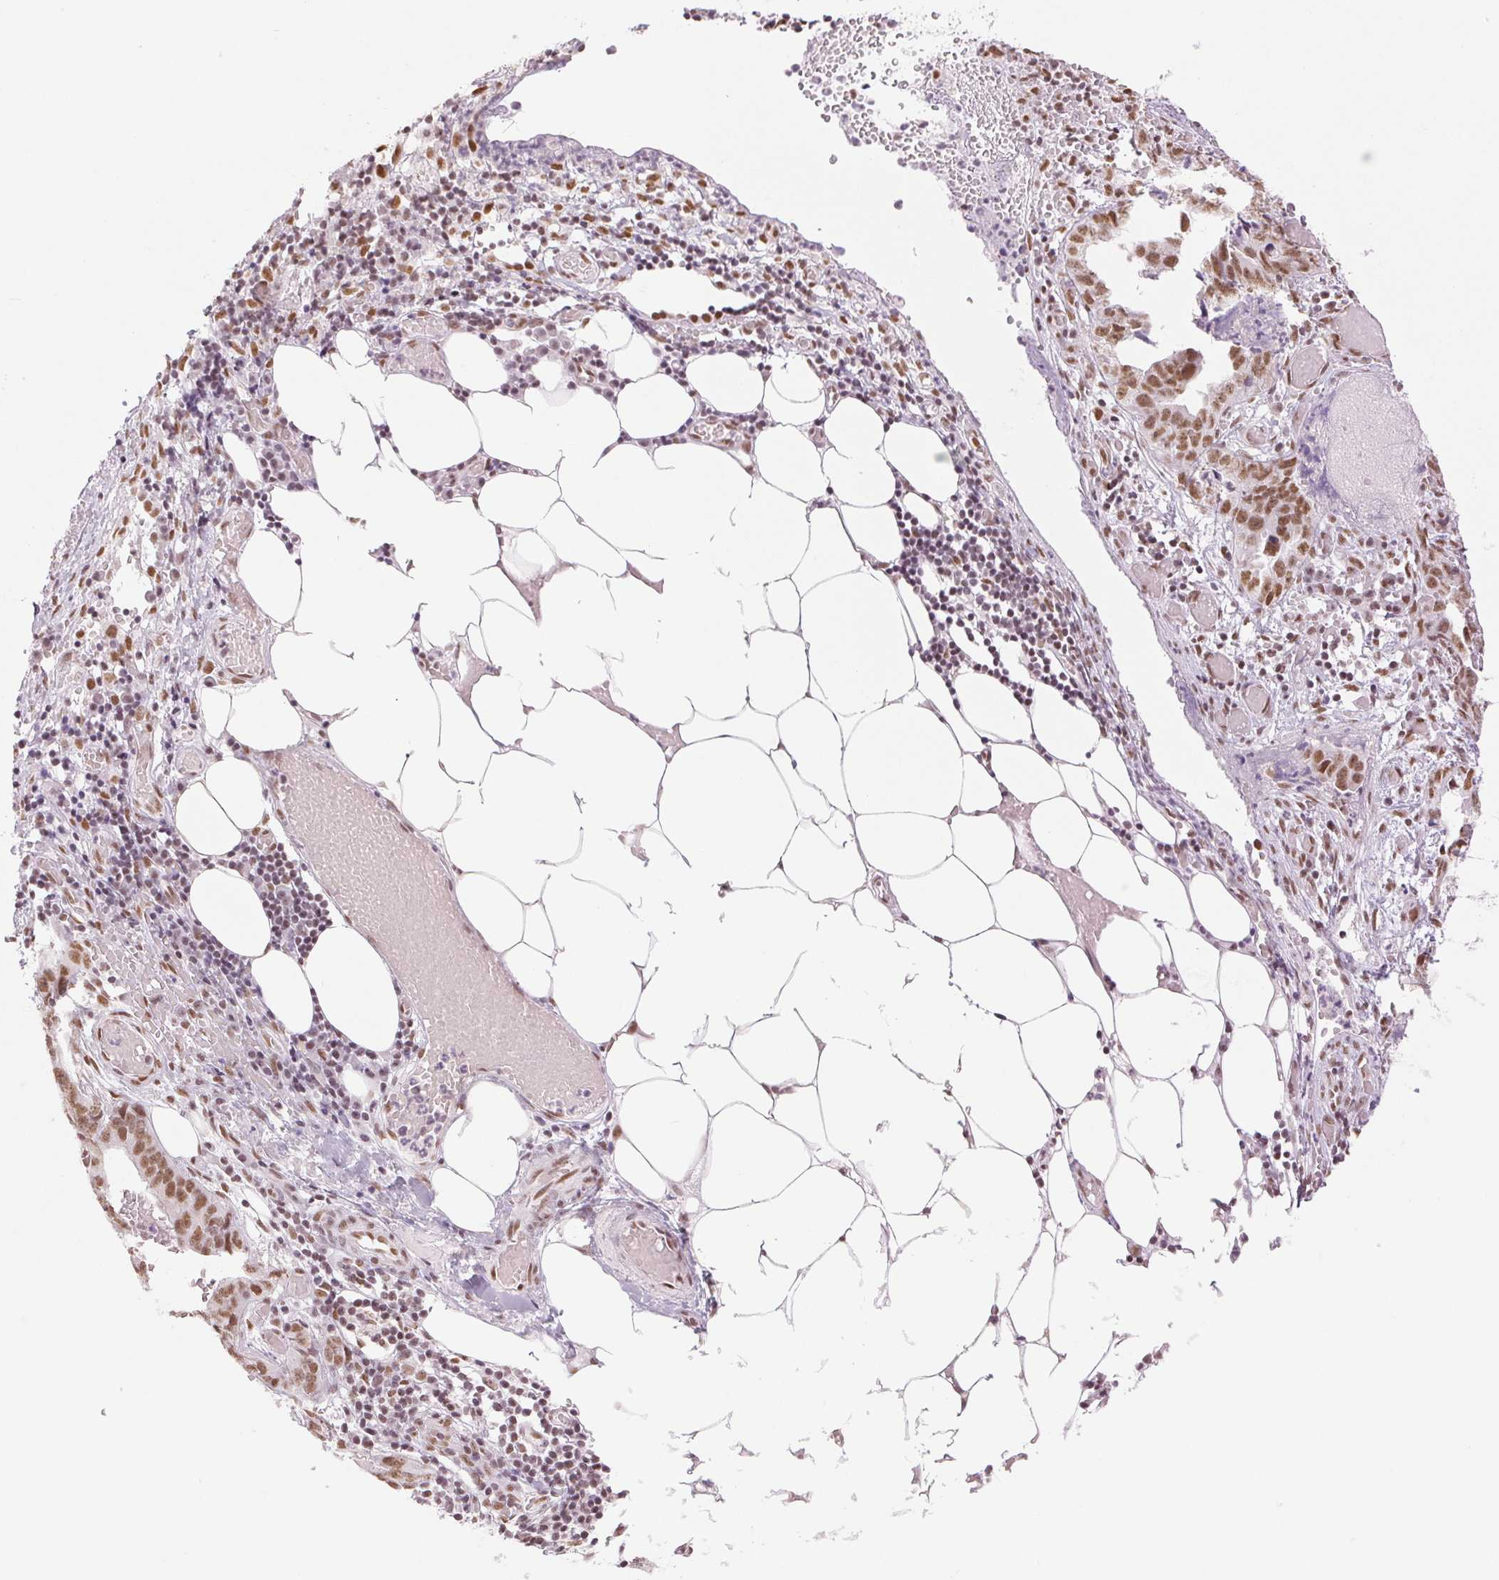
{"staining": {"intensity": "moderate", "quantity": ">75%", "location": "nuclear"}, "tissue": "ovarian cancer", "cell_type": "Tumor cells", "image_type": "cancer", "snomed": [{"axis": "morphology", "description": "Cystadenocarcinoma, serous, NOS"}, {"axis": "topography", "description": "Ovary"}], "caption": "A high-resolution micrograph shows immunohistochemistry staining of ovarian serous cystadenocarcinoma, which exhibits moderate nuclear staining in approximately >75% of tumor cells.", "gene": "ZFR2", "patient": {"sex": "female", "age": 75}}